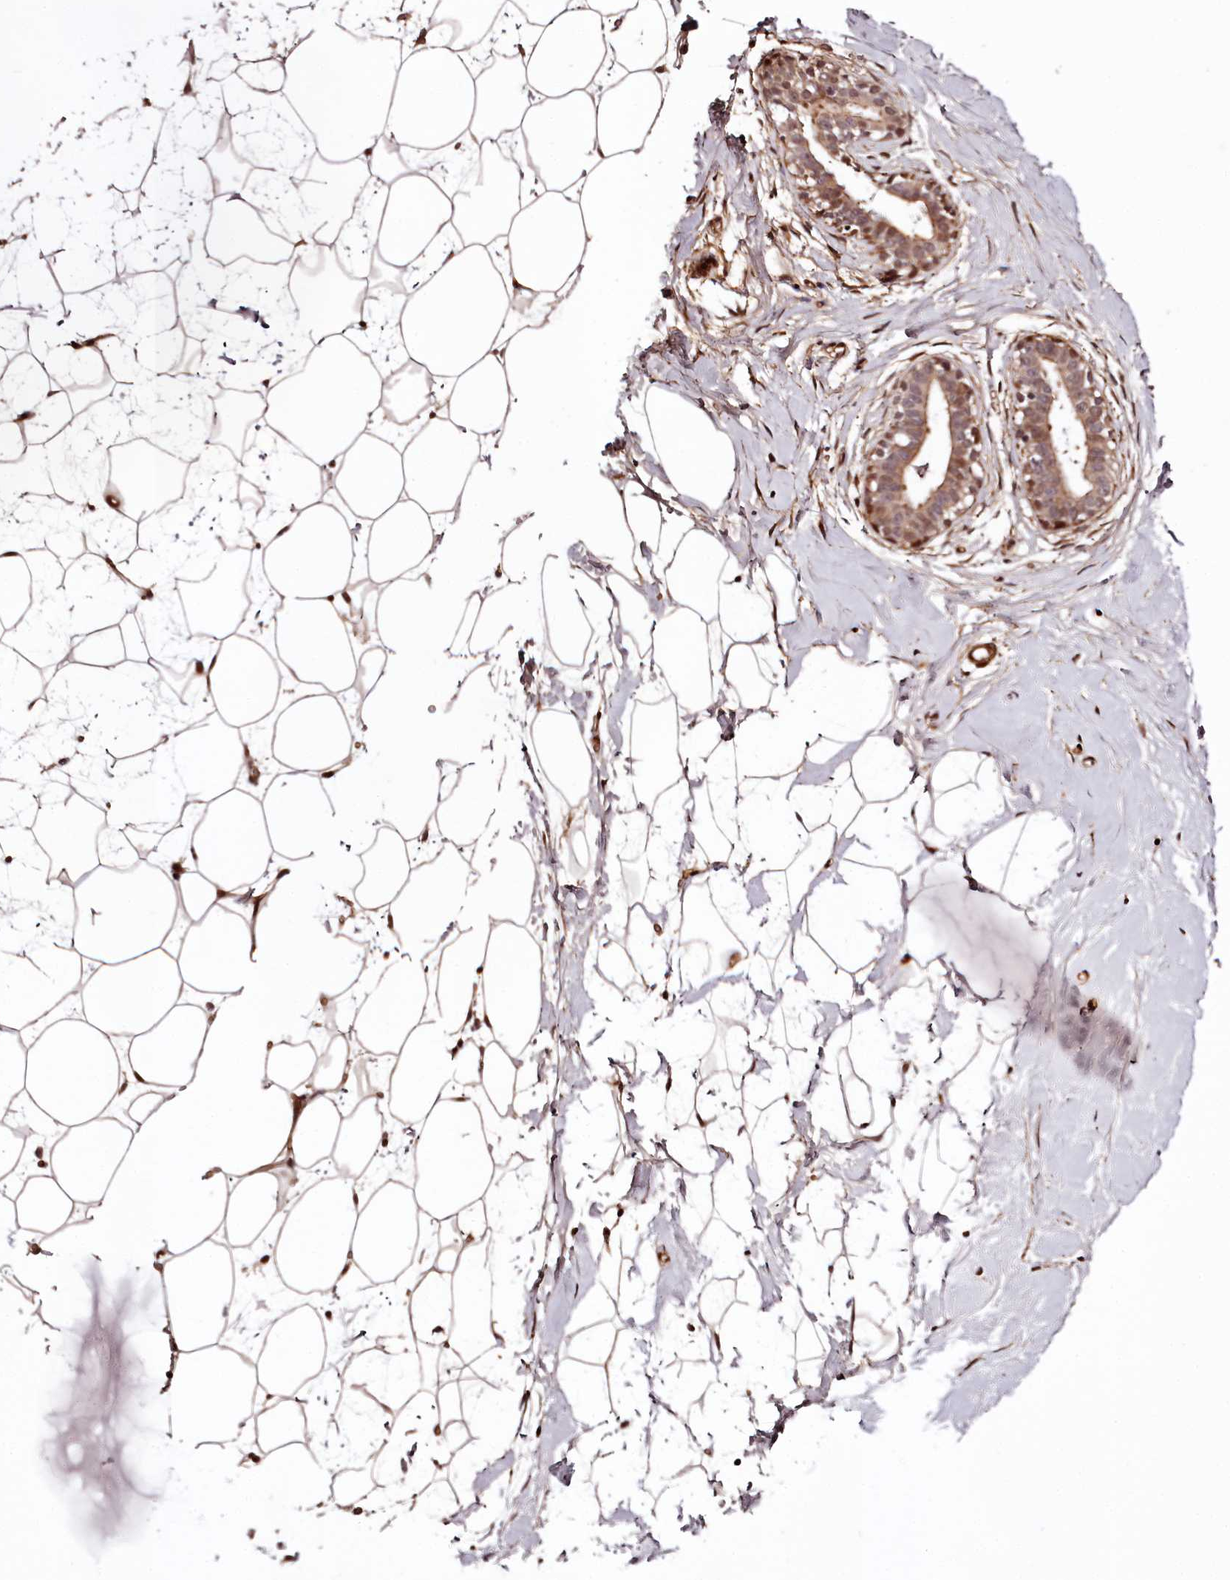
{"staining": {"intensity": "moderate", "quantity": ">75%", "location": "cytoplasmic/membranous,nuclear"}, "tissue": "breast", "cell_type": "Adipocytes", "image_type": "normal", "snomed": [{"axis": "morphology", "description": "Normal tissue, NOS"}, {"axis": "morphology", "description": "Adenoma, NOS"}, {"axis": "topography", "description": "Breast"}], "caption": "Immunohistochemical staining of normal human breast demonstrates >75% levels of moderate cytoplasmic/membranous,nuclear protein staining in approximately >75% of adipocytes.", "gene": "TTC33", "patient": {"sex": "female", "age": 23}}